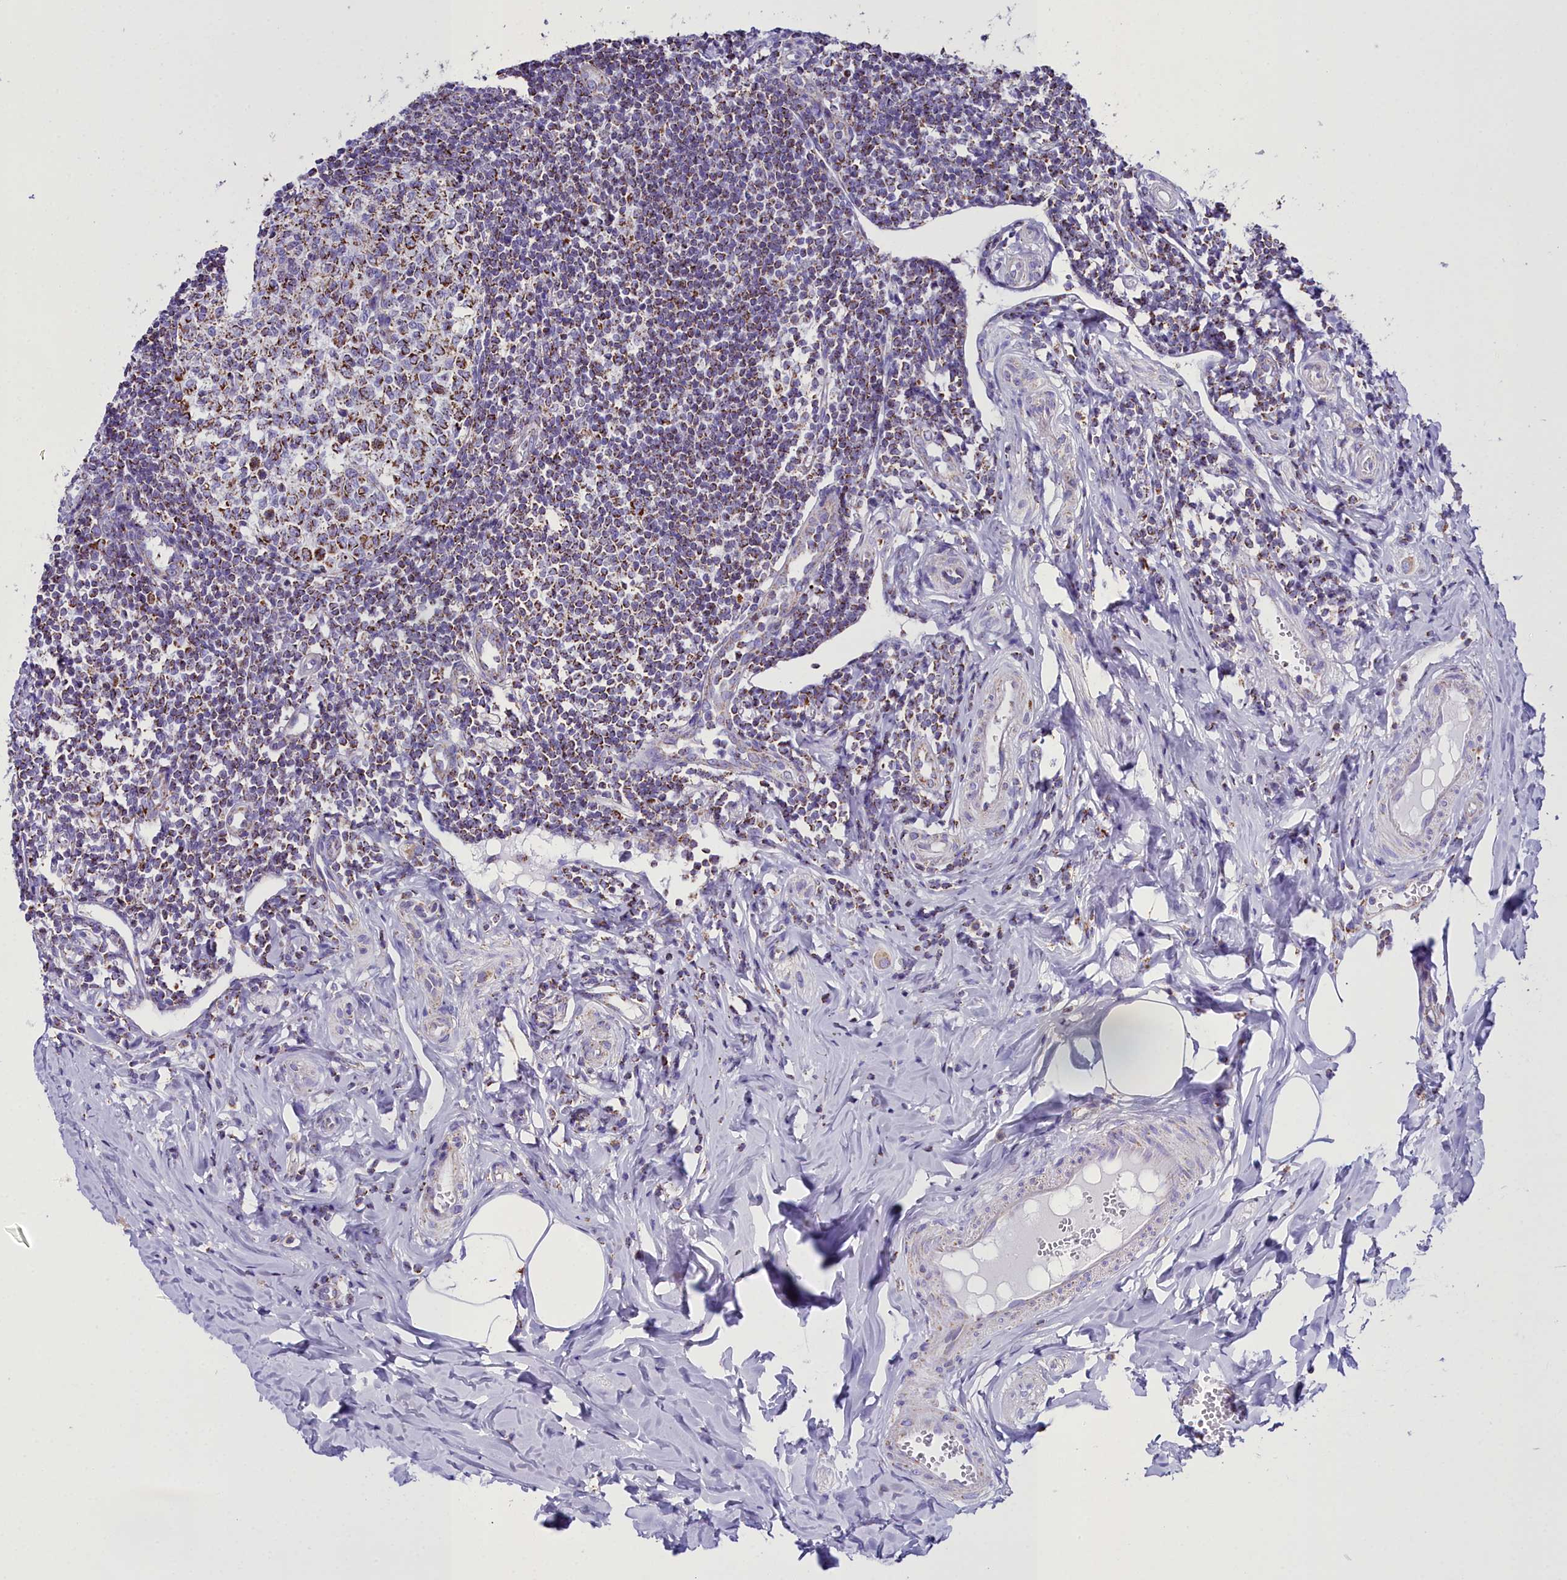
{"staining": {"intensity": "moderate", "quantity": ">75%", "location": "cytoplasmic/membranous"}, "tissue": "appendix", "cell_type": "Glandular cells", "image_type": "normal", "snomed": [{"axis": "morphology", "description": "Normal tissue, NOS"}, {"axis": "topography", "description": "Appendix"}], "caption": "Protein expression analysis of benign human appendix reveals moderate cytoplasmic/membranous expression in approximately >75% of glandular cells. Using DAB (3,3'-diaminobenzidine) (brown) and hematoxylin (blue) stains, captured at high magnification using brightfield microscopy.", "gene": "WDFY3", "patient": {"sex": "female", "age": 33}}